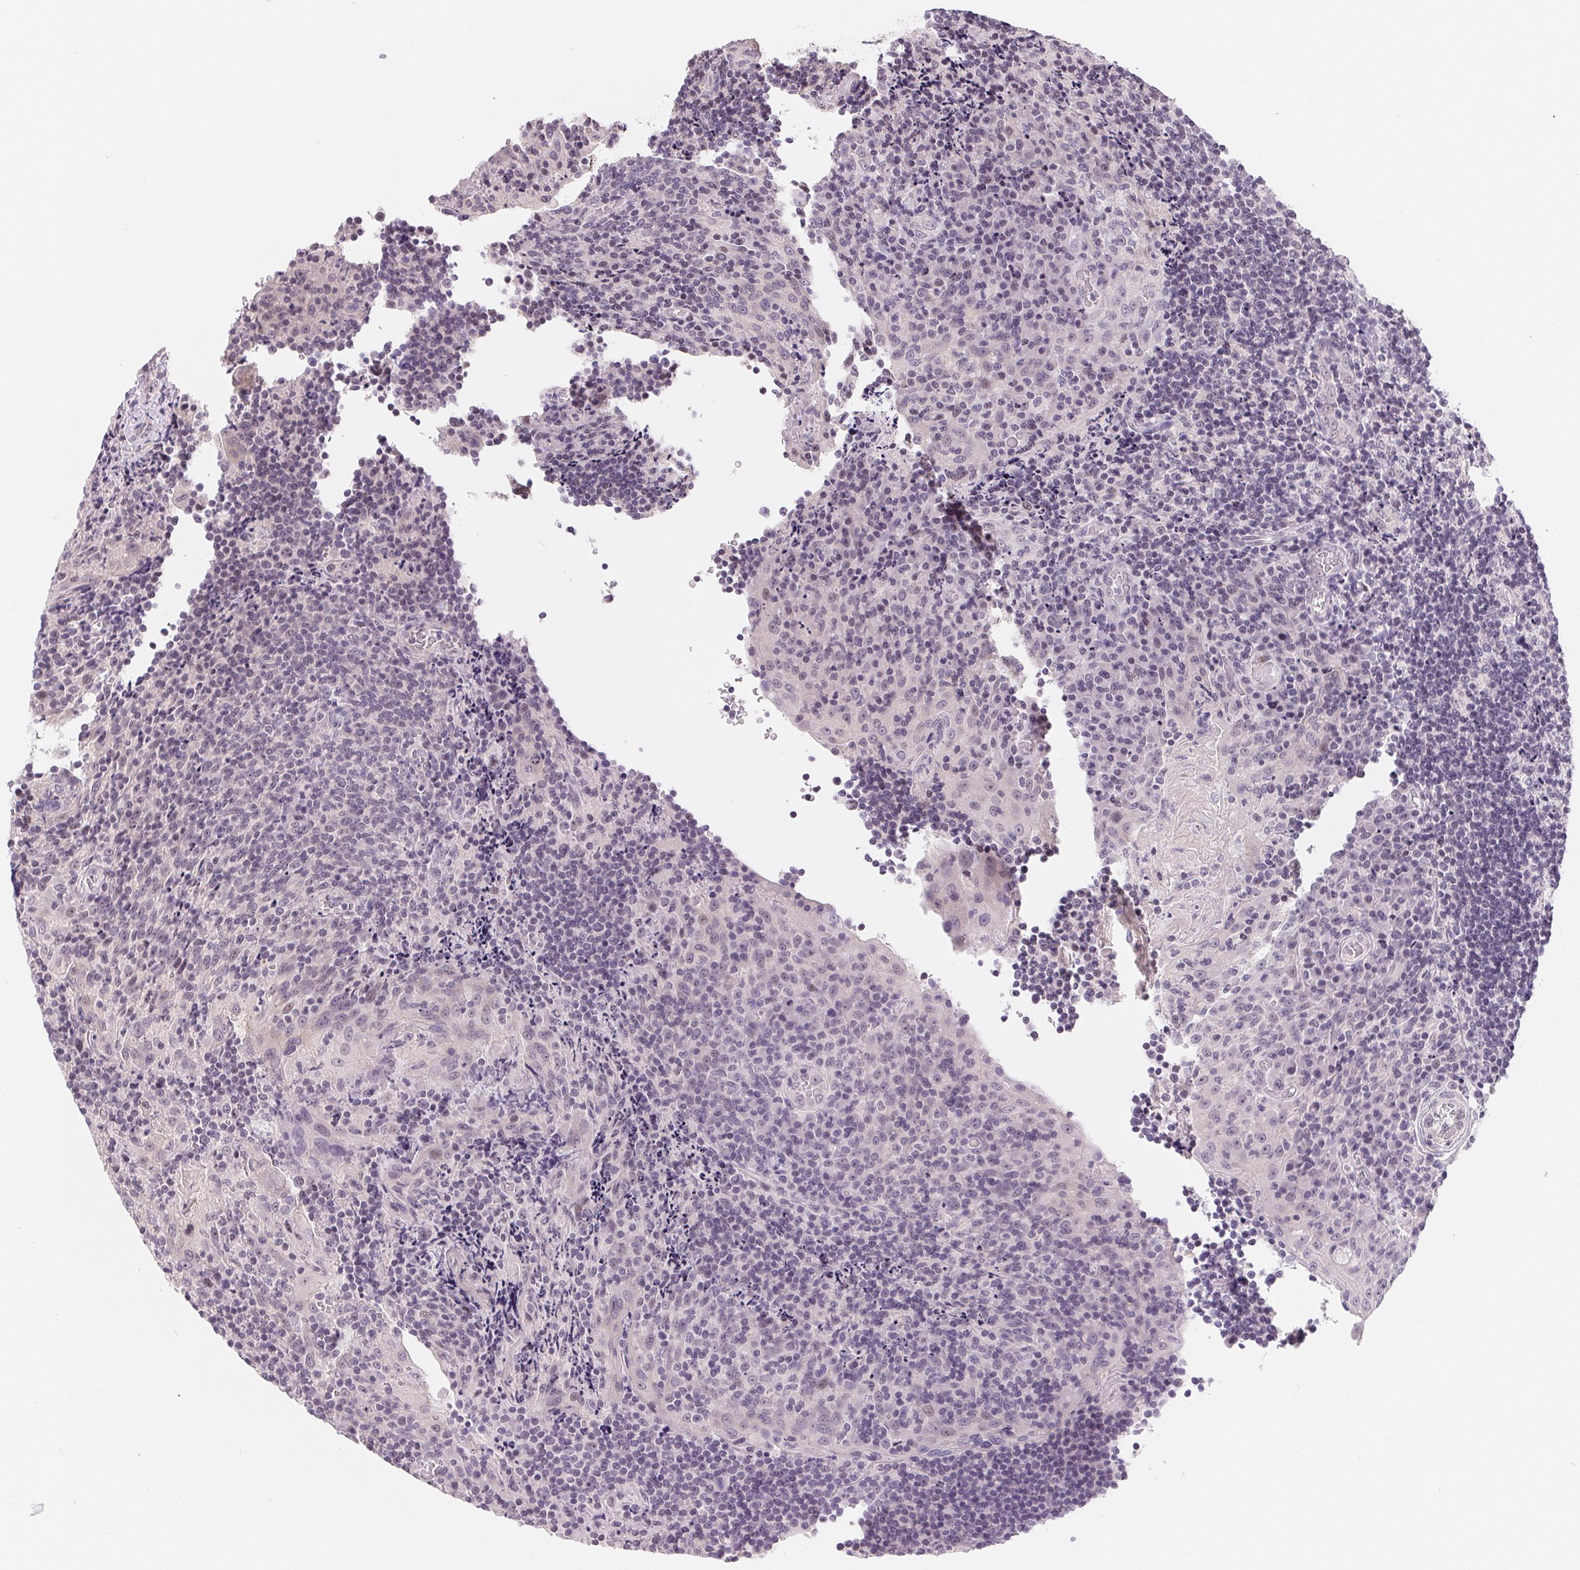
{"staining": {"intensity": "negative", "quantity": "none", "location": "none"}, "tissue": "tonsil", "cell_type": "Germinal center cells", "image_type": "normal", "snomed": [{"axis": "morphology", "description": "Normal tissue, NOS"}, {"axis": "topography", "description": "Tonsil"}], "caption": "Immunohistochemistry image of normal tonsil stained for a protein (brown), which demonstrates no expression in germinal center cells. (DAB immunohistochemistry, high magnification).", "gene": "LCA5L", "patient": {"sex": "male", "age": 17}}